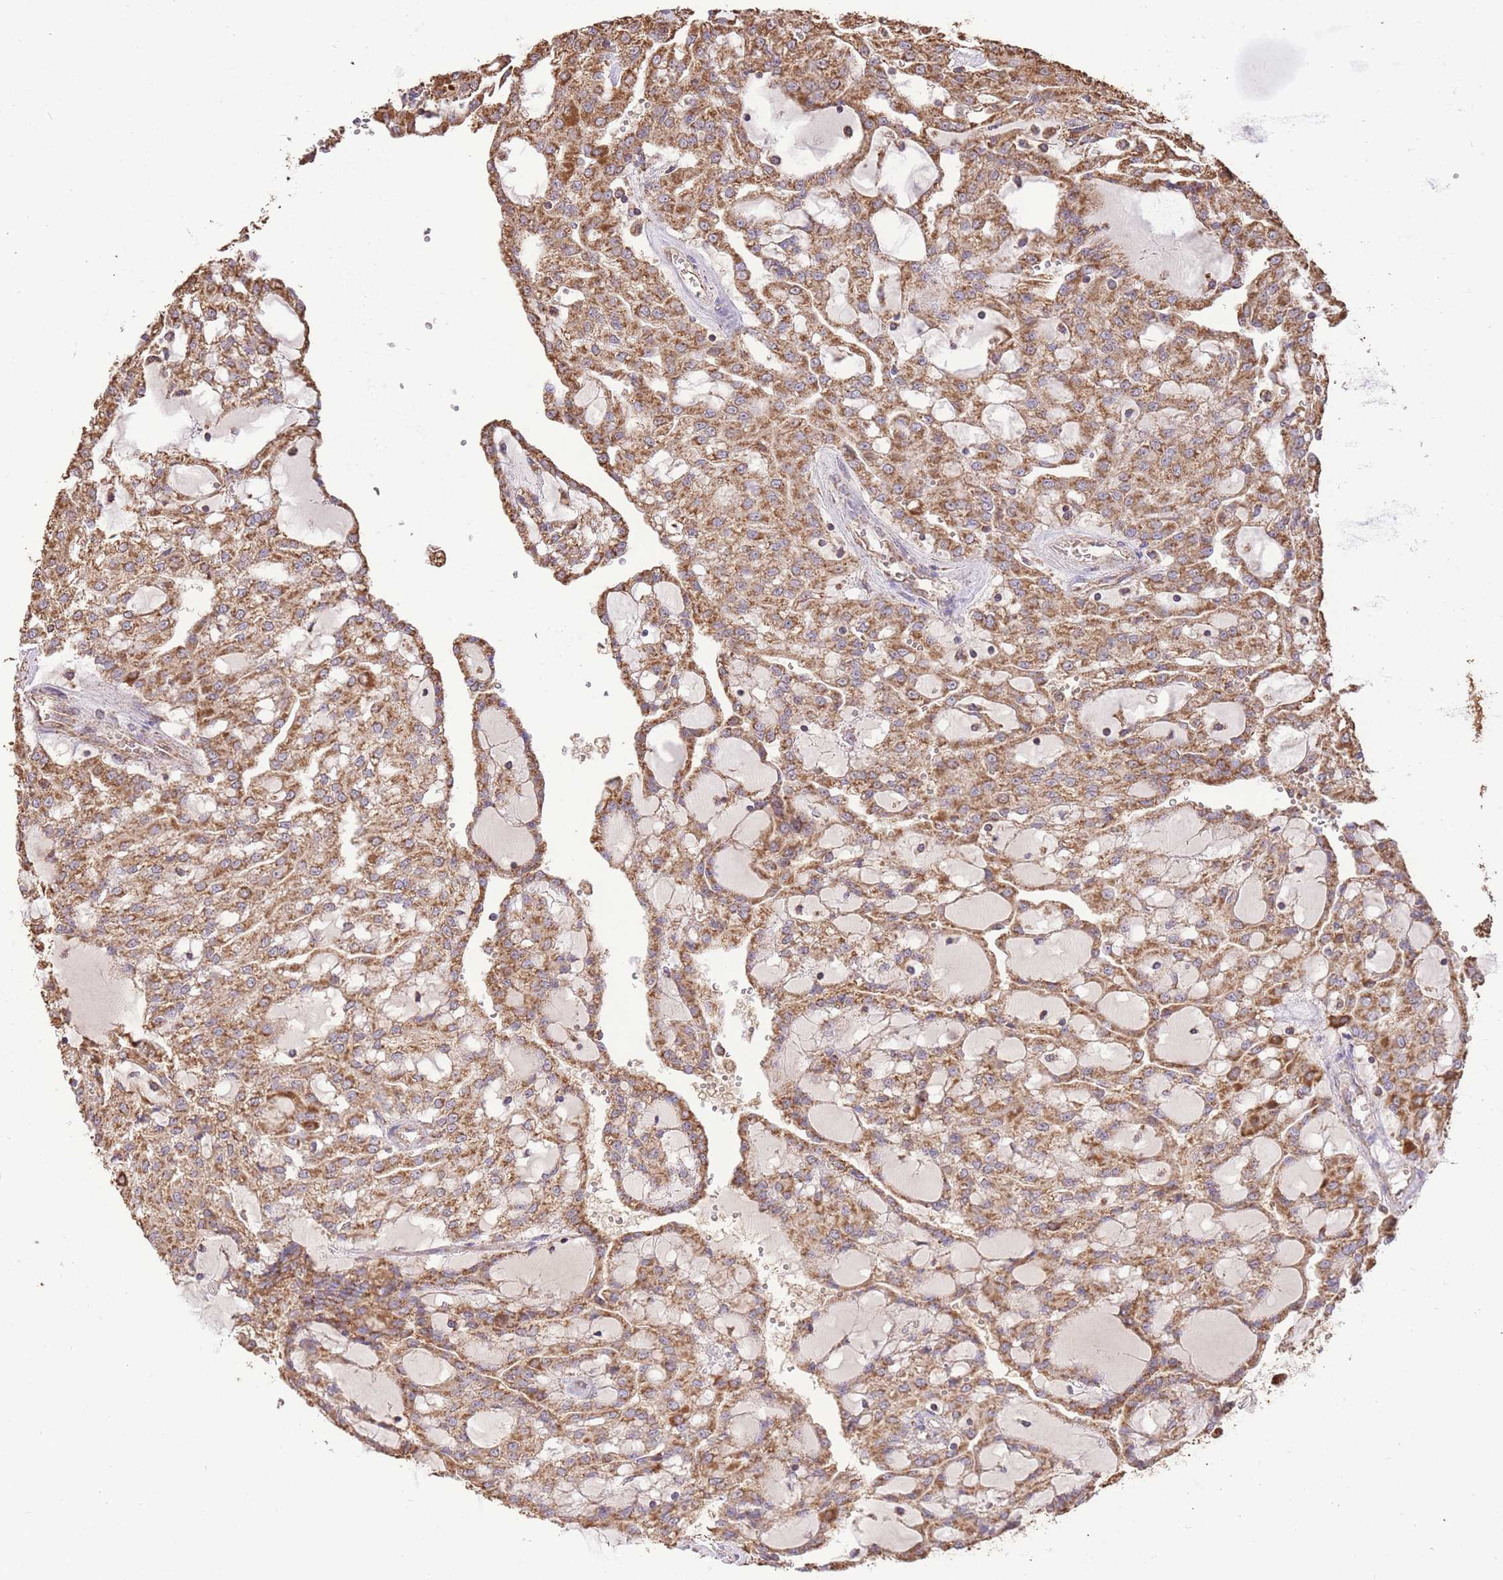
{"staining": {"intensity": "moderate", "quantity": ">75%", "location": "cytoplasmic/membranous"}, "tissue": "renal cancer", "cell_type": "Tumor cells", "image_type": "cancer", "snomed": [{"axis": "morphology", "description": "Adenocarcinoma, NOS"}, {"axis": "topography", "description": "Kidney"}], "caption": "High-power microscopy captured an immunohistochemistry (IHC) image of renal cancer, revealing moderate cytoplasmic/membranous positivity in approximately >75% of tumor cells. The protein is stained brown, and the nuclei are stained in blue (DAB (3,3'-diaminobenzidine) IHC with brightfield microscopy, high magnification).", "gene": "PREP", "patient": {"sex": "male", "age": 63}}